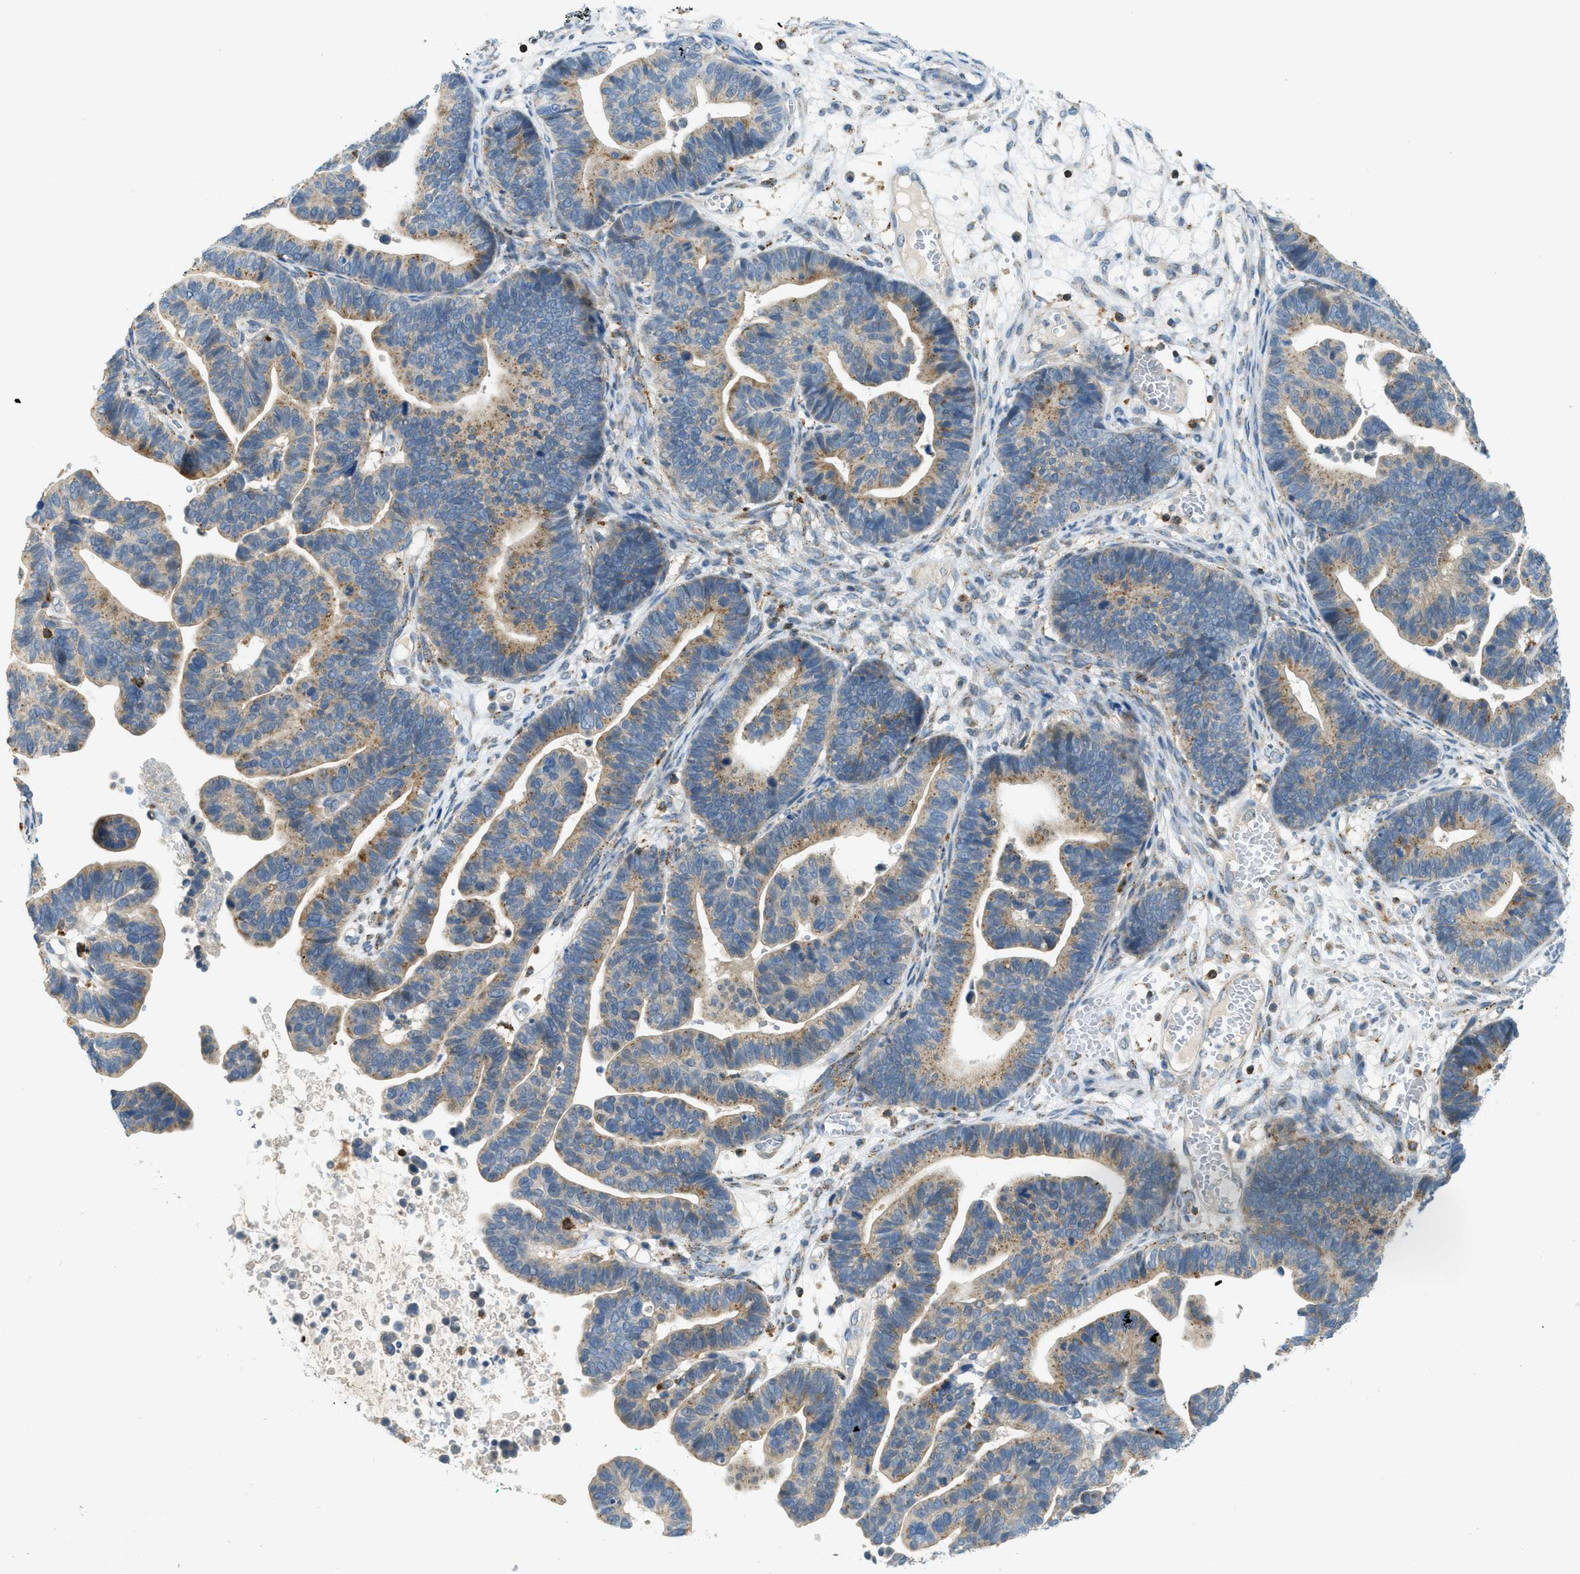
{"staining": {"intensity": "moderate", "quantity": "25%-75%", "location": "cytoplasmic/membranous"}, "tissue": "ovarian cancer", "cell_type": "Tumor cells", "image_type": "cancer", "snomed": [{"axis": "morphology", "description": "Cystadenocarcinoma, serous, NOS"}, {"axis": "topography", "description": "Ovary"}], "caption": "Protein expression analysis of human ovarian cancer reveals moderate cytoplasmic/membranous positivity in approximately 25%-75% of tumor cells. The staining was performed using DAB (3,3'-diaminobenzidine), with brown indicating positive protein expression. Nuclei are stained blue with hematoxylin.", "gene": "PLBD2", "patient": {"sex": "female", "age": 56}}